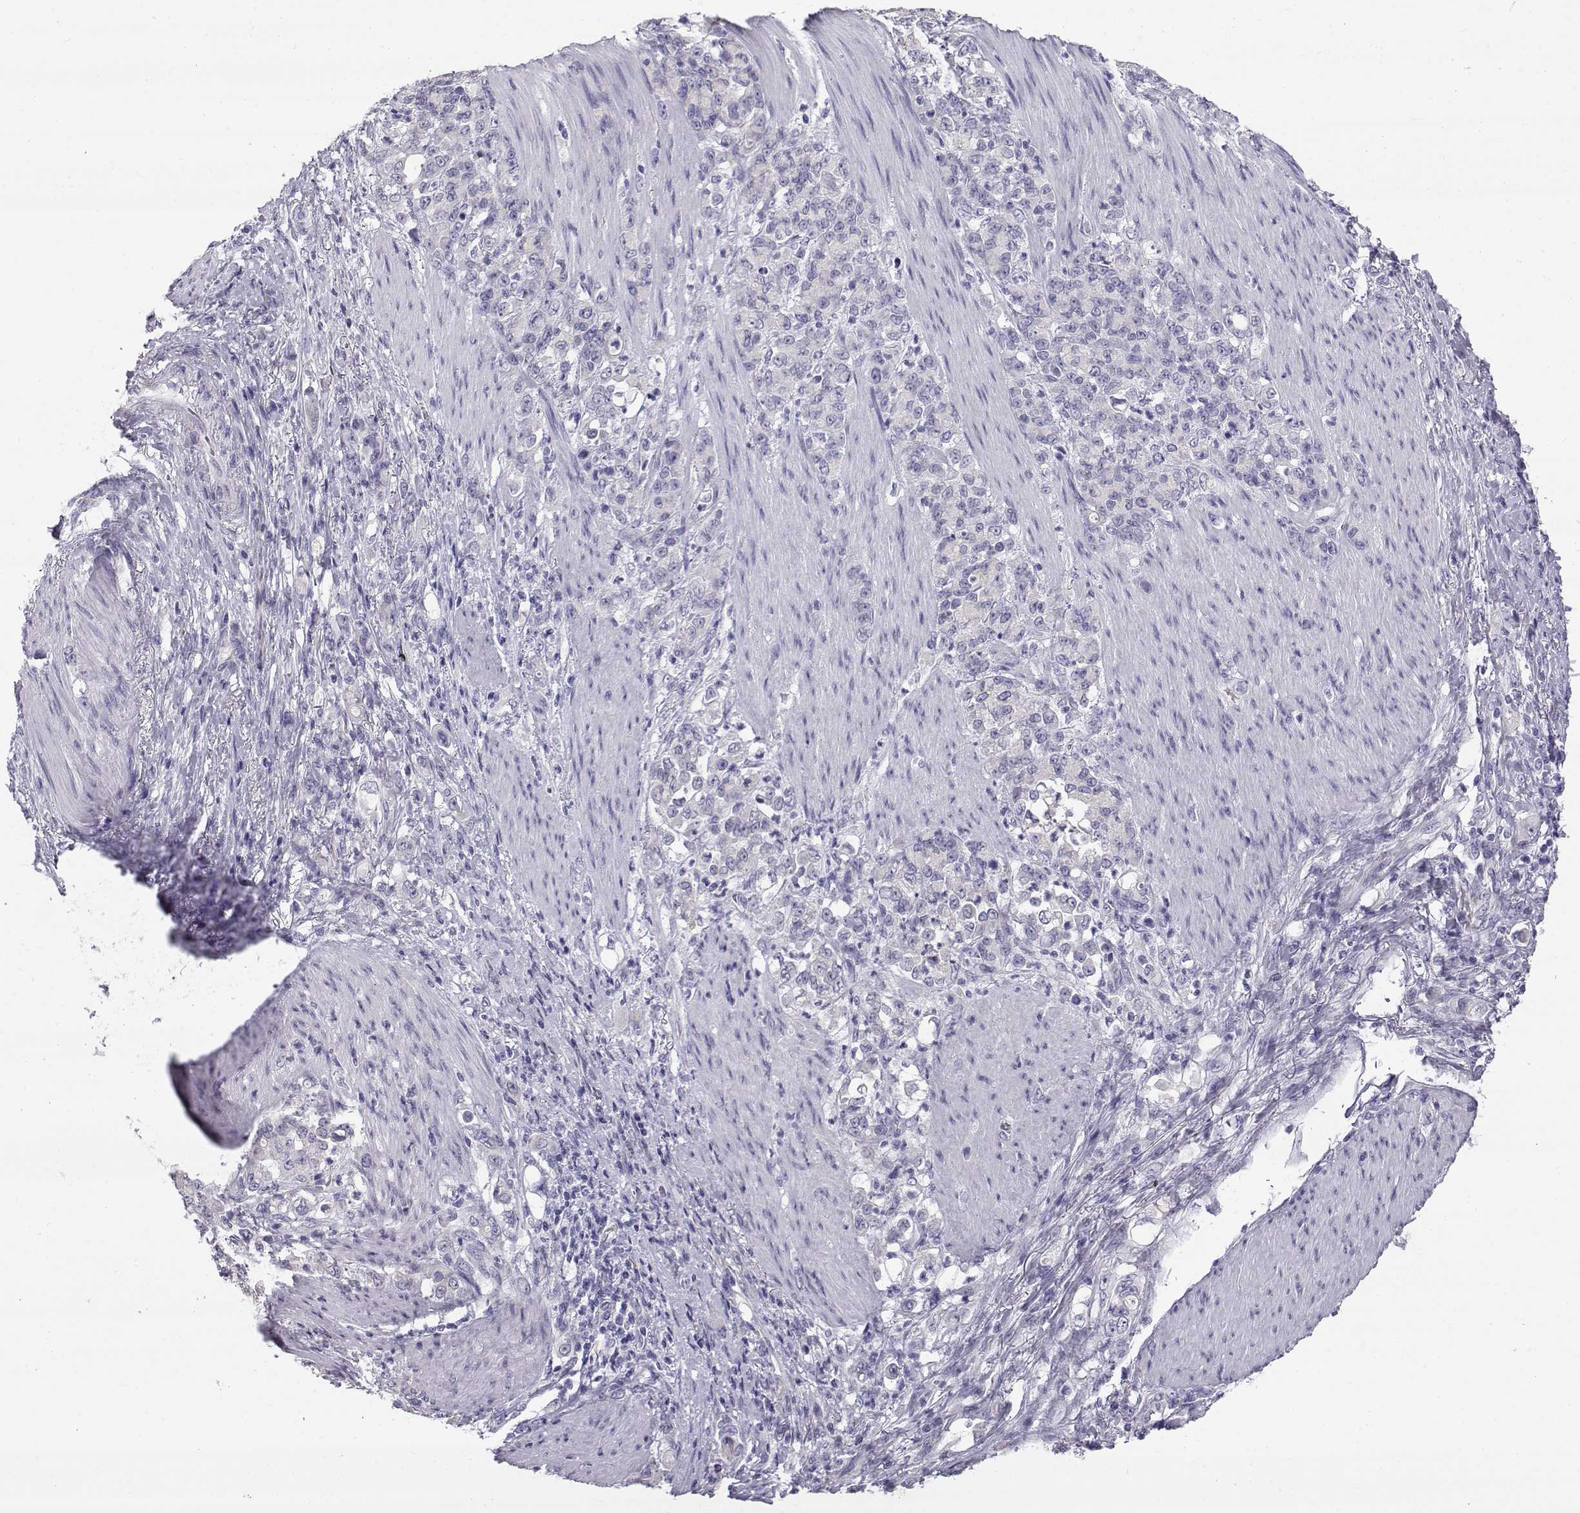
{"staining": {"intensity": "negative", "quantity": "none", "location": "none"}, "tissue": "stomach cancer", "cell_type": "Tumor cells", "image_type": "cancer", "snomed": [{"axis": "morphology", "description": "Adenocarcinoma, NOS"}, {"axis": "topography", "description": "Stomach"}], "caption": "Immunohistochemistry micrograph of neoplastic tissue: human stomach adenocarcinoma stained with DAB exhibits no significant protein staining in tumor cells.", "gene": "RNASE12", "patient": {"sex": "female", "age": 79}}